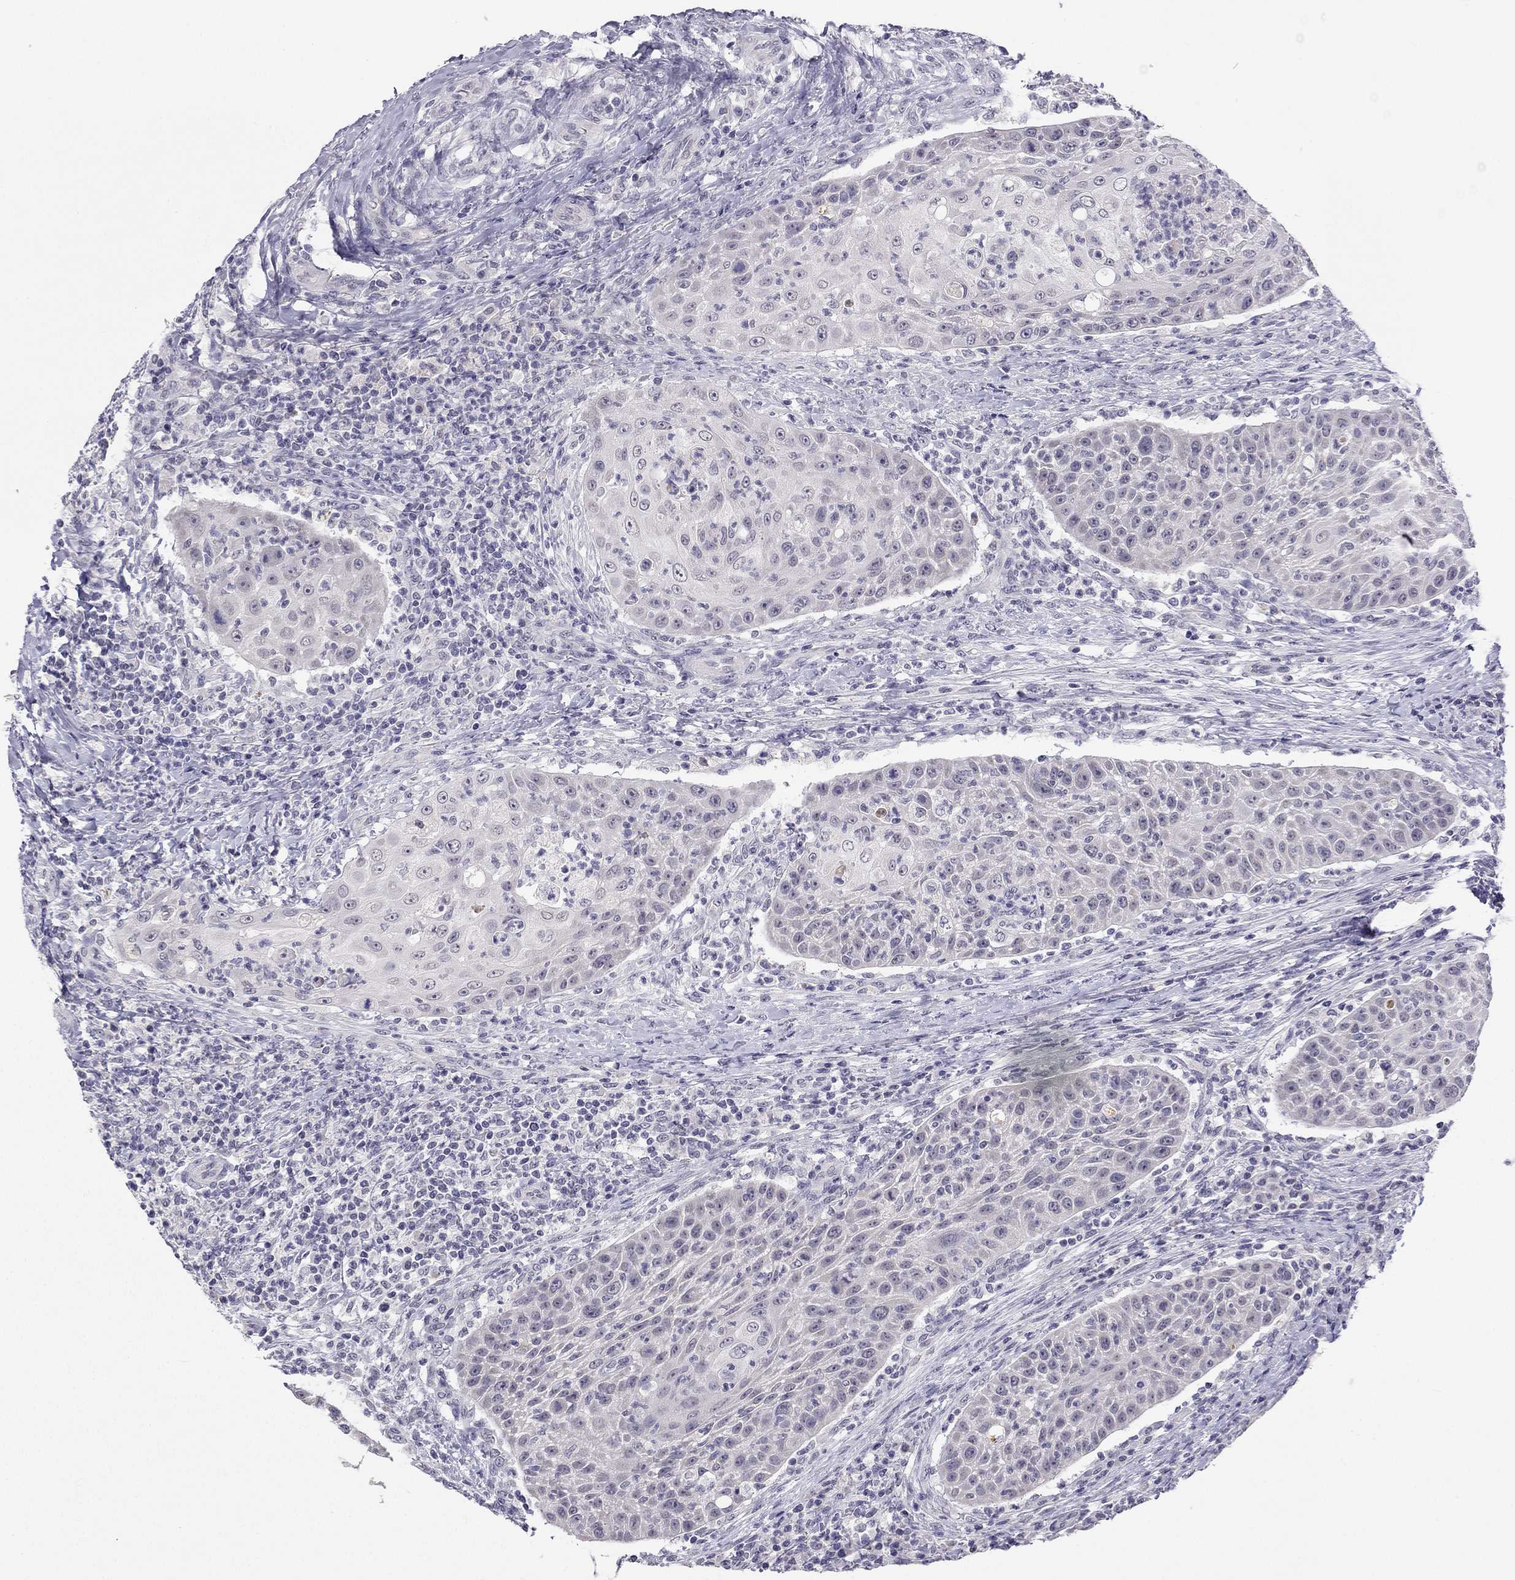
{"staining": {"intensity": "negative", "quantity": "none", "location": "none"}, "tissue": "head and neck cancer", "cell_type": "Tumor cells", "image_type": "cancer", "snomed": [{"axis": "morphology", "description": "Squamous cell carcinoma, NOS"}, {"axis": "topography", "description": "Head-Neck"}], "caption": "Squamous cell carcinoma (head and neck) was stained to show a protein in brown. There is no significant staining in tumor cells.", "gene": "C5orf49", "patient": {"sex": "male", "age": 69}}